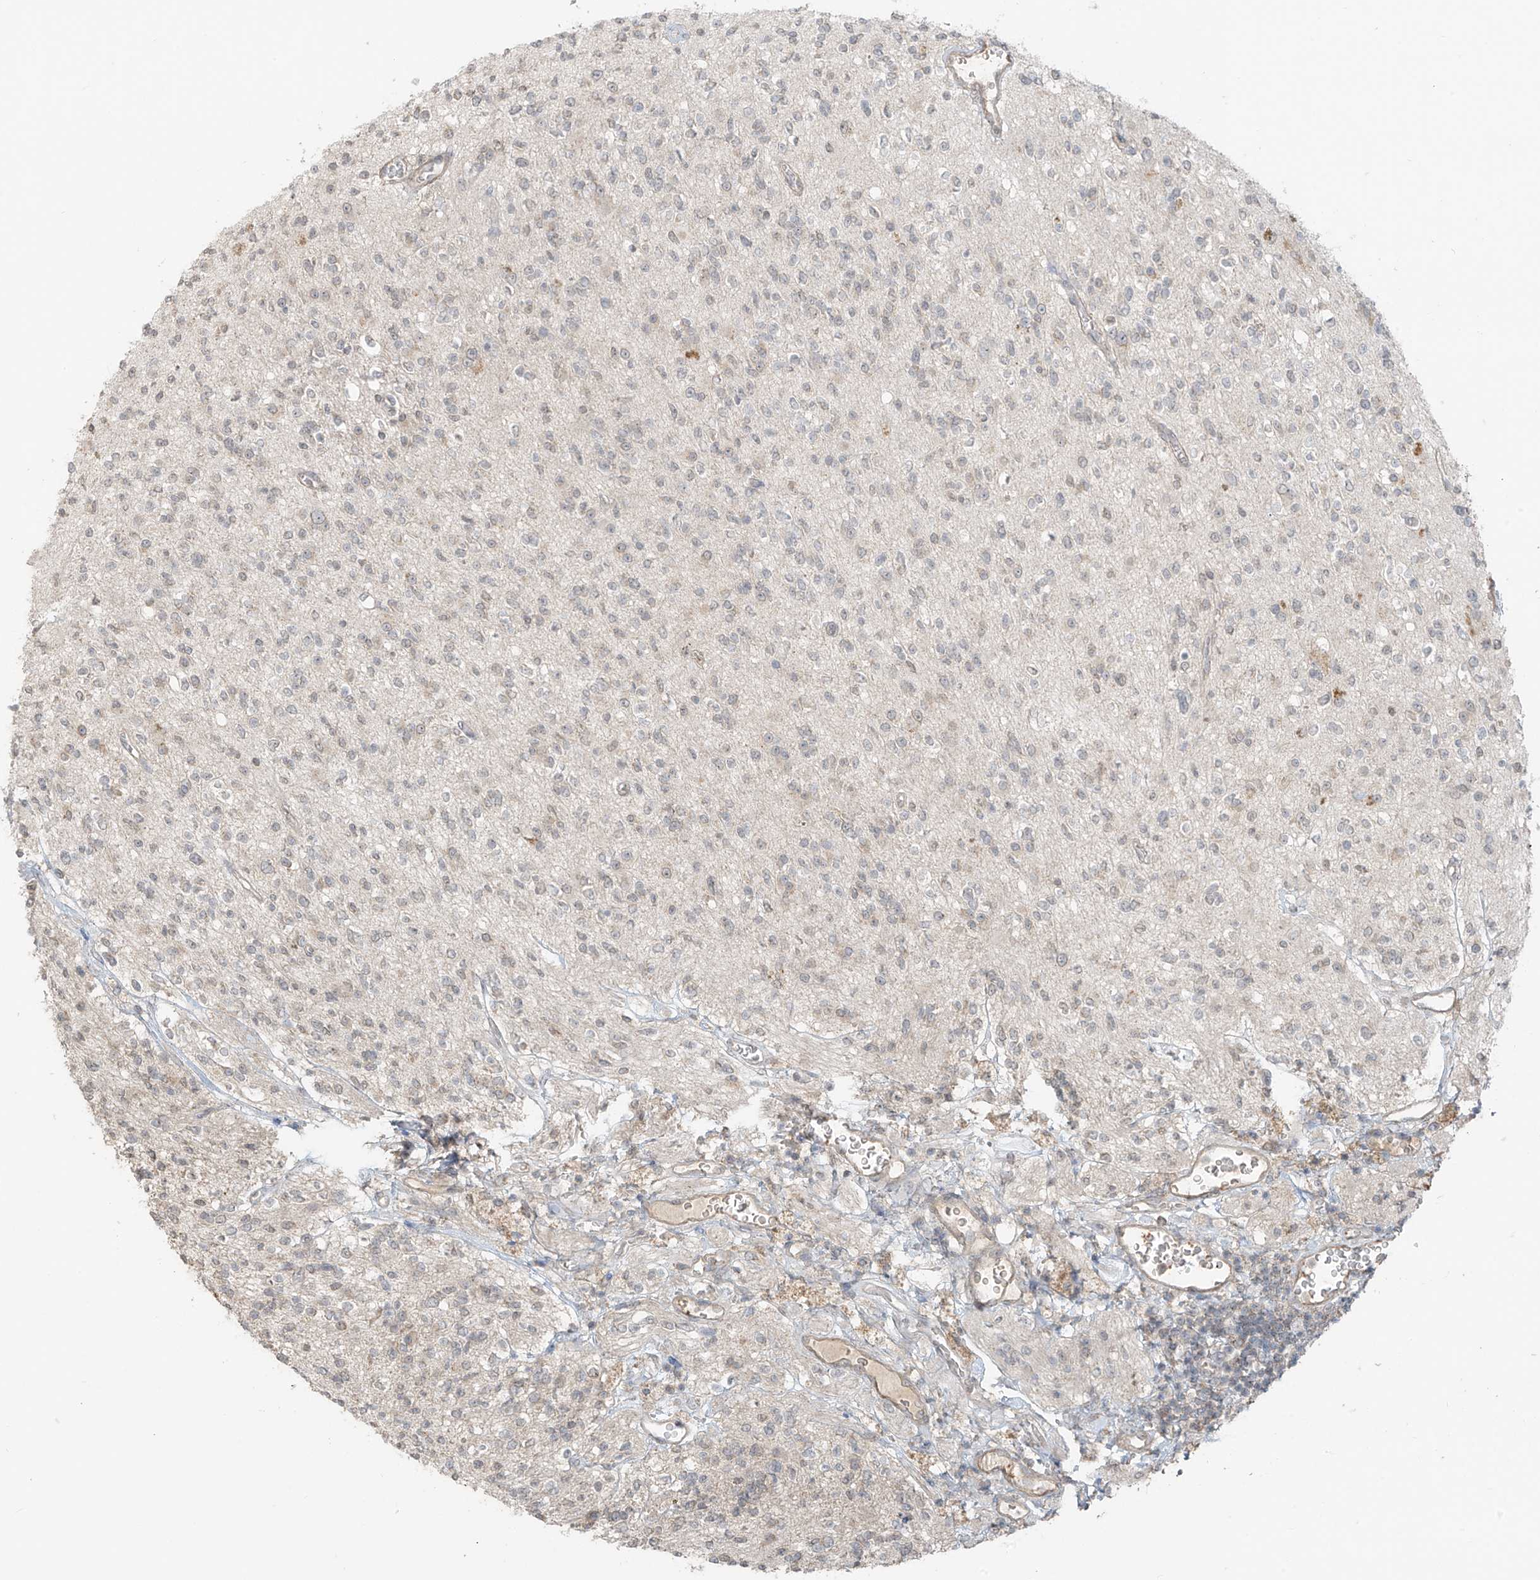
{"staining": {"intensity": "weak", "quantity": "<25%", "location": "nuclear"}, "tissue": "glioma", "cell_type": "Tumor cells", "image_type": "cancer", "snomed": [{"axis": "morphology", "description": "Glioma, malignant, High grade"}, {"axis": "topography", "description": "Brain"}], "caption": "DAB (3,3'-diaminobenzidine) immunohistochemical staining of glioma demonstrates no significant expression in tumor cells. The staining is performed using DAB (3,3'-diaminobenzidine) brown chromogen with nuclei counter-stained in using hematoxylin.", "gene": "ABCD1", "patient": {"sex": "male", "age": 34}}